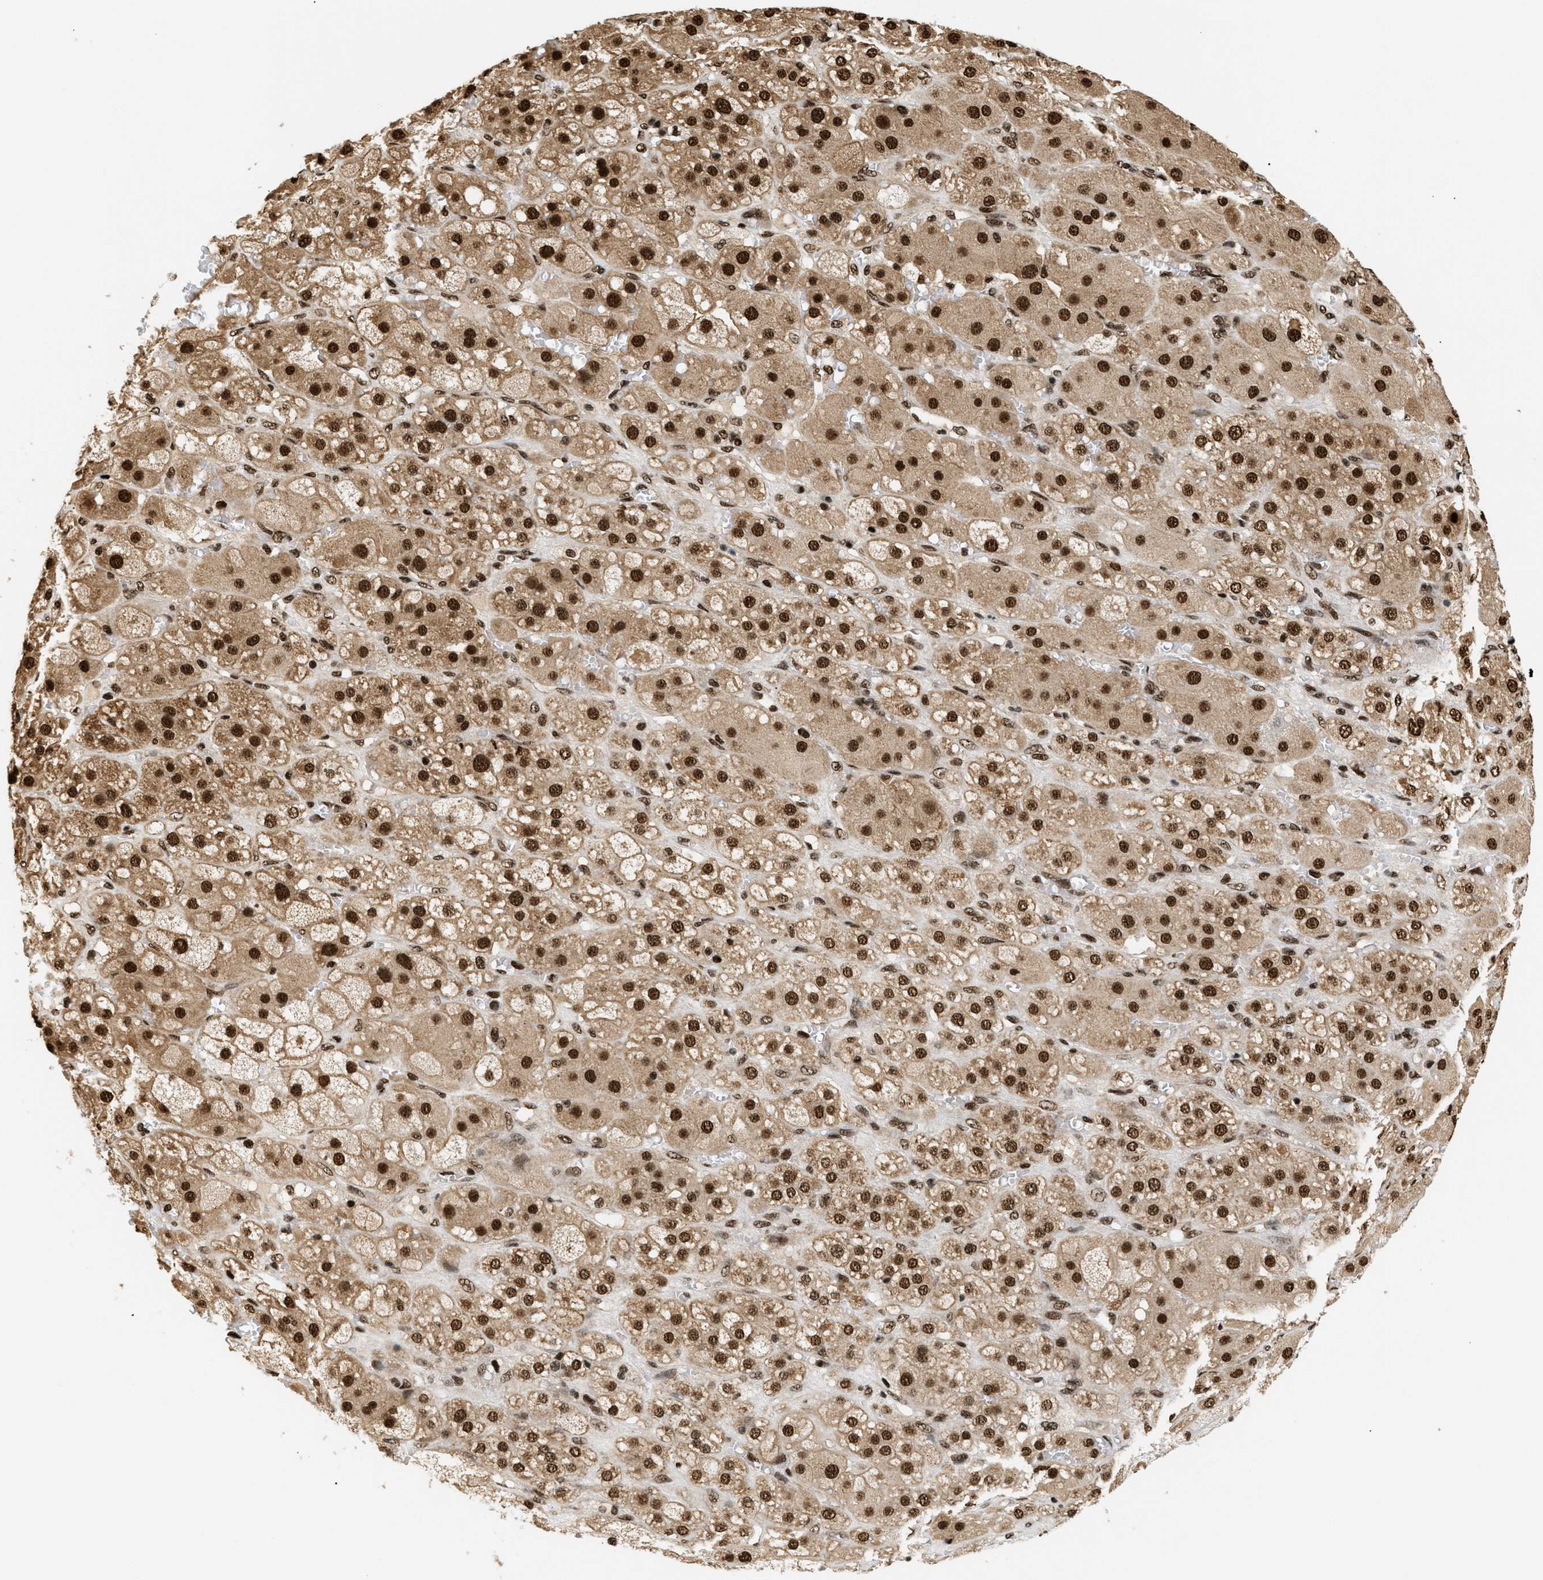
{"staining": {"intensity": "strong", "quantity": ">75%", "location": "cytoplasmic/membranous,nuclear"}, "tissue": "adrenal gland", "cell_type": "Glandular cells", "image_type": "normal", "snomed": [{"axis": "morphology", "description": "Normal tissue, NOS"}, {"axis": "topography", "description": "Adrenal gland"}], "caption": "Adrenal gland was stained to show a protein in brown. There is high levels of strong cytoplasmic/membranous,nuclear expression in about >75% of glandular cells. The staining was performed using DAB, with brown indicating positive protein expression. Nuclei are stained blue with hematoxylin.", "gene": "RBM5", "patient": {"sex": "female", "age": 47}}